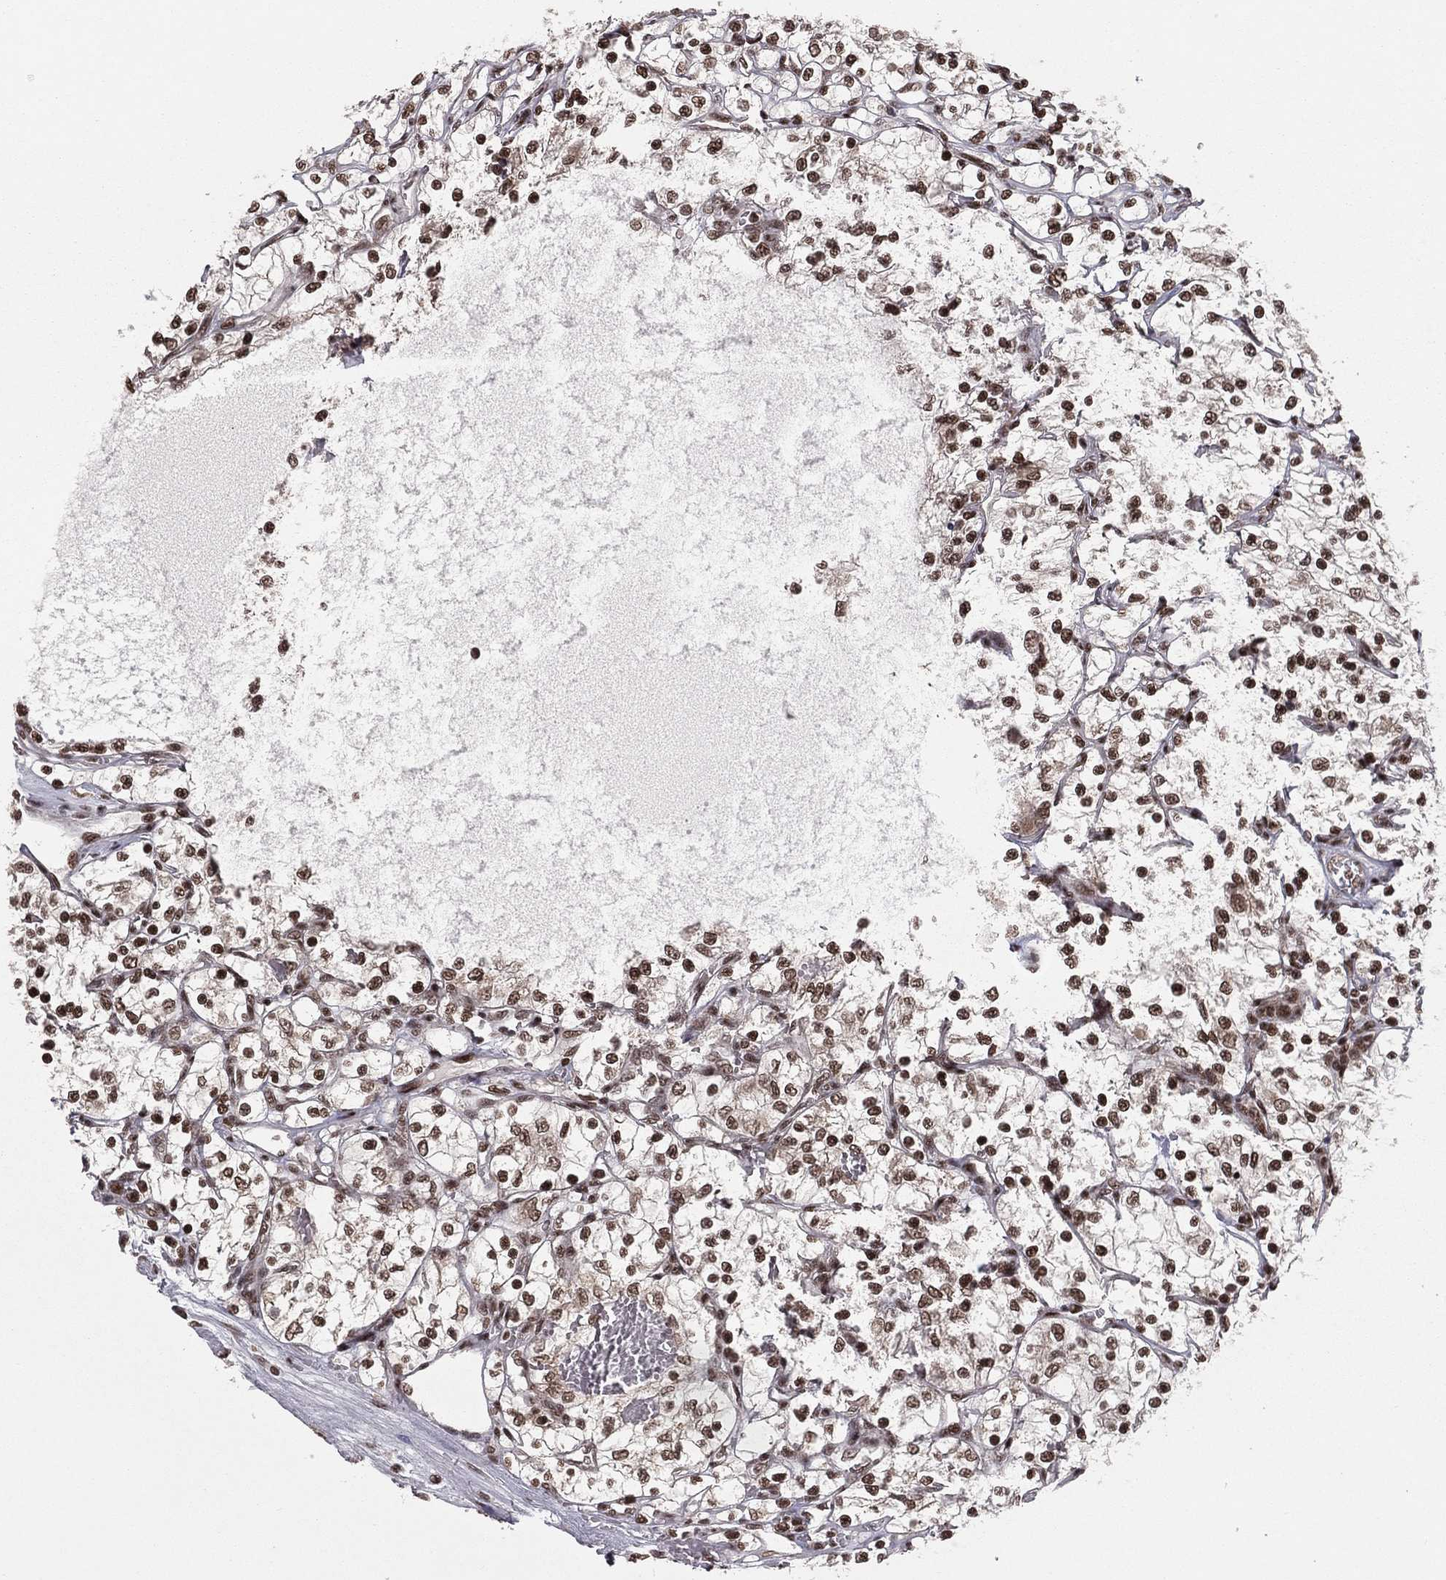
{"staining": {"intensity": "strong", "quantity": ">75%", "location": "nuclear"}, "tissue": "renal cancer", "cell_type": "Tumor cells", "image_type": "cancer", "snomed": [{"axis": "morphology", "description": "Adenocarcinoma, NOS"}, {"axis": "topography", "description": "Kidney"}], "caption": "Immunohistochemistry (IHC) of adenocarcinoma (renal) reveals high levels of strong nuclear expression in approximately >75% of tumor cells.", "gene": "NFYB", "patient": {"sex": "female", "age": 69}}